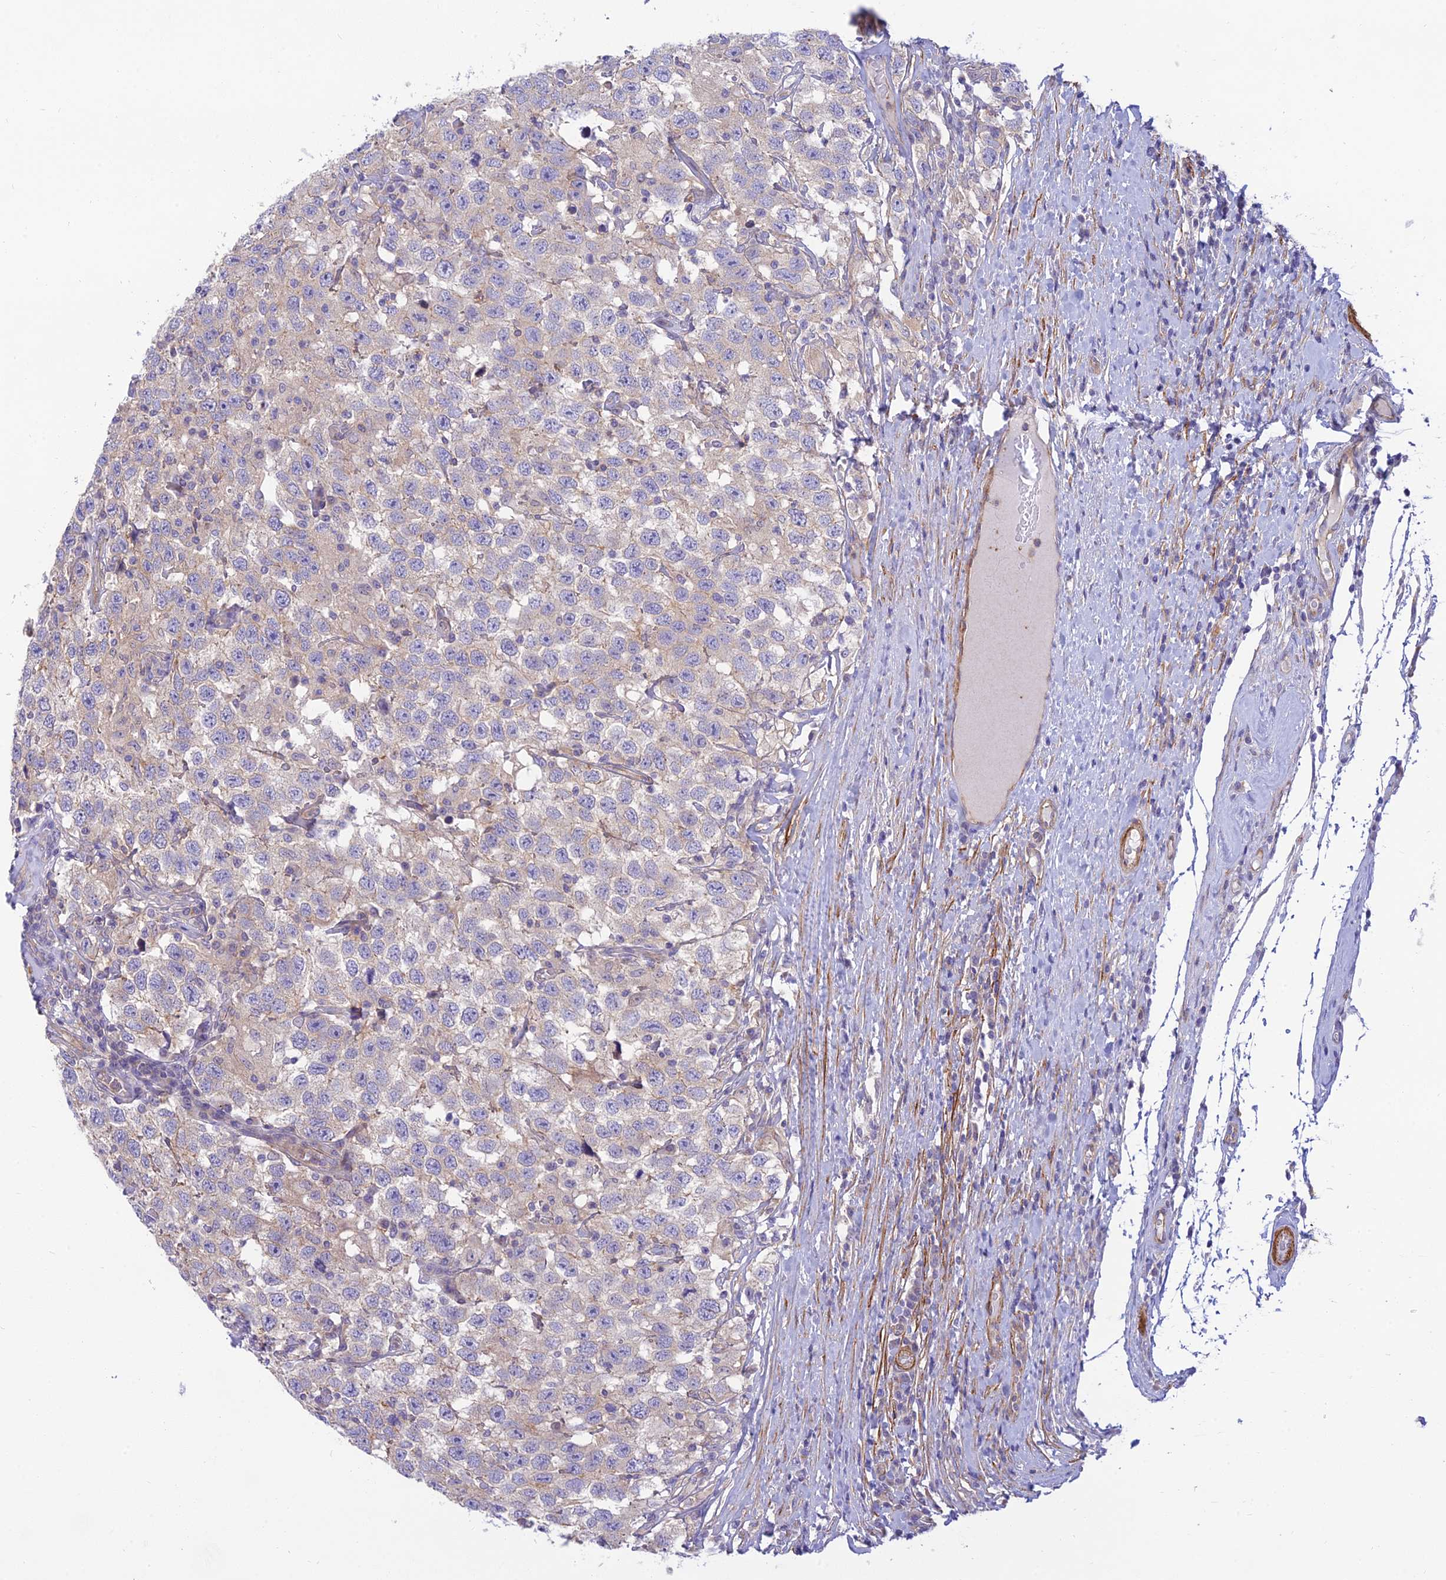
{"staining": {"intensity": "weak", "quantity": "<25%", "location": "cytoplasmic/membranous"}, "tissue": "testis cancer", "cell_type": "Tumor cells", "image_type": "cancer", "snomed": [{"axis": "morphology", "description": "Seminoma, NOS"}, {"axis": "topography", "description": "Testis"}], "caption": "Micrograph shows no protein expression in tumor cells of seminoma (testis) tissue.", "gene": "FBXW4", "patient": {"sex": "male", "age": 41}}